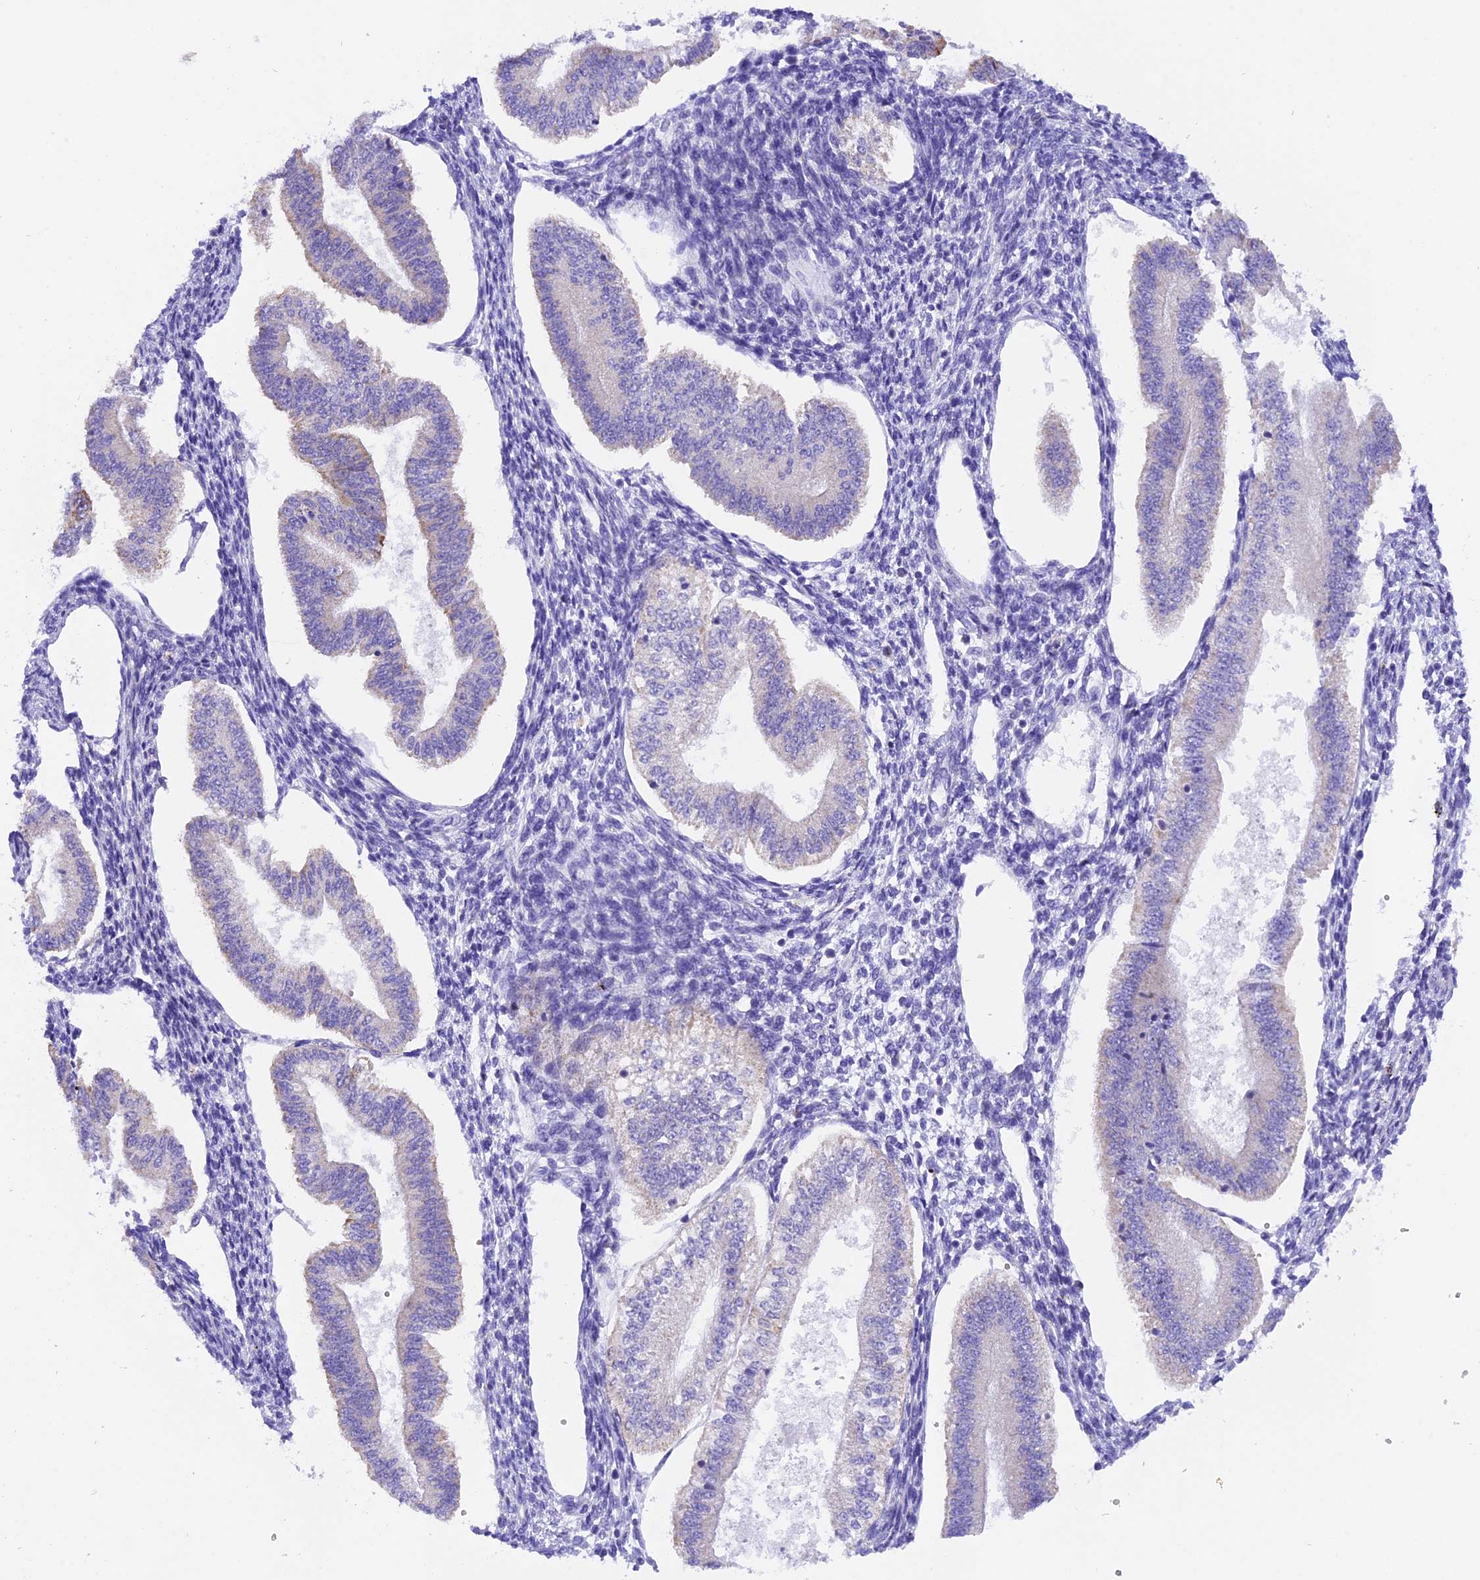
{"staining": {"intensity": "negative", "quantity": "none", "location": "none"}, "tissue": "endometrium", "cell_type": "Cells in endometrial stroma", "image_type": "normal", "snomed": [{"axis": "morphology", "description": "Normal tissue, NOS"}, {"axis": "topography", "description": "Endometrium"}], "caption": "This is a histopathology image of immunohistochemistry (IHC) staining of unremarkable endometrium, which shows no positivity in cells in endometrial stroma.", "gene": "PKIA", "patient": {"sex": "female", "age": 34}}